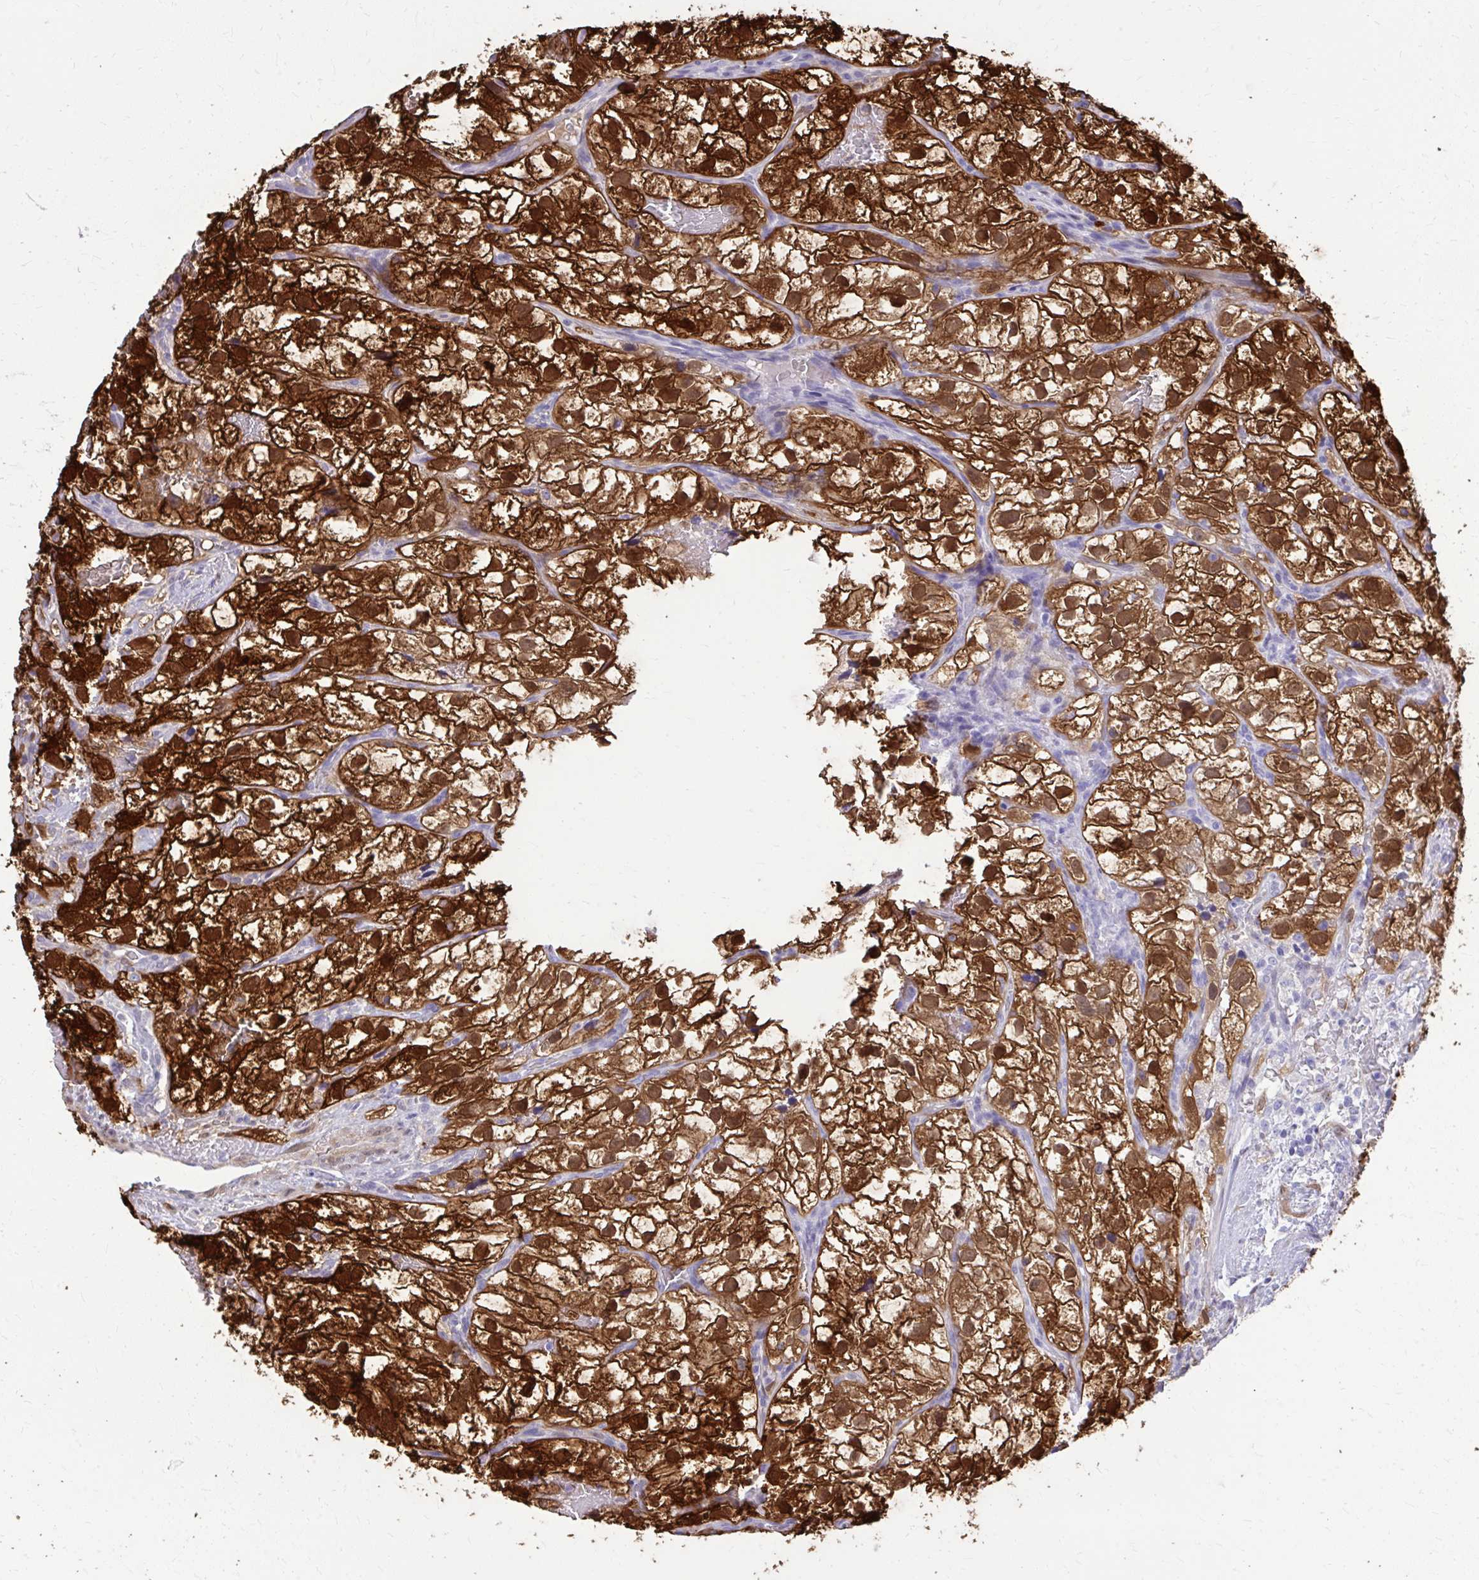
{"staining": {"intensity": "strong", "quantity": ">75%", "location": "cytoplasmic/membranous,nuclear"}, "tissue": "renal cancer", "cell_type": "Tumor cells", "image_type": "cancer", "snomed": [{"axis": "morphology", "description": "Adenocarcinoma, NOS"}, {"axis": "topography", "description": "Kidney"}], "caption": "Immunohistochemistry image of human renal adenocarcinoma stained for a protein (brown), which shows high levels of strong cytoplasmic/membranous and nuclear positivity in about >75% of tumor cells.", "gene": "NNMT", "patient": {"sex": "male", "age": 59}}